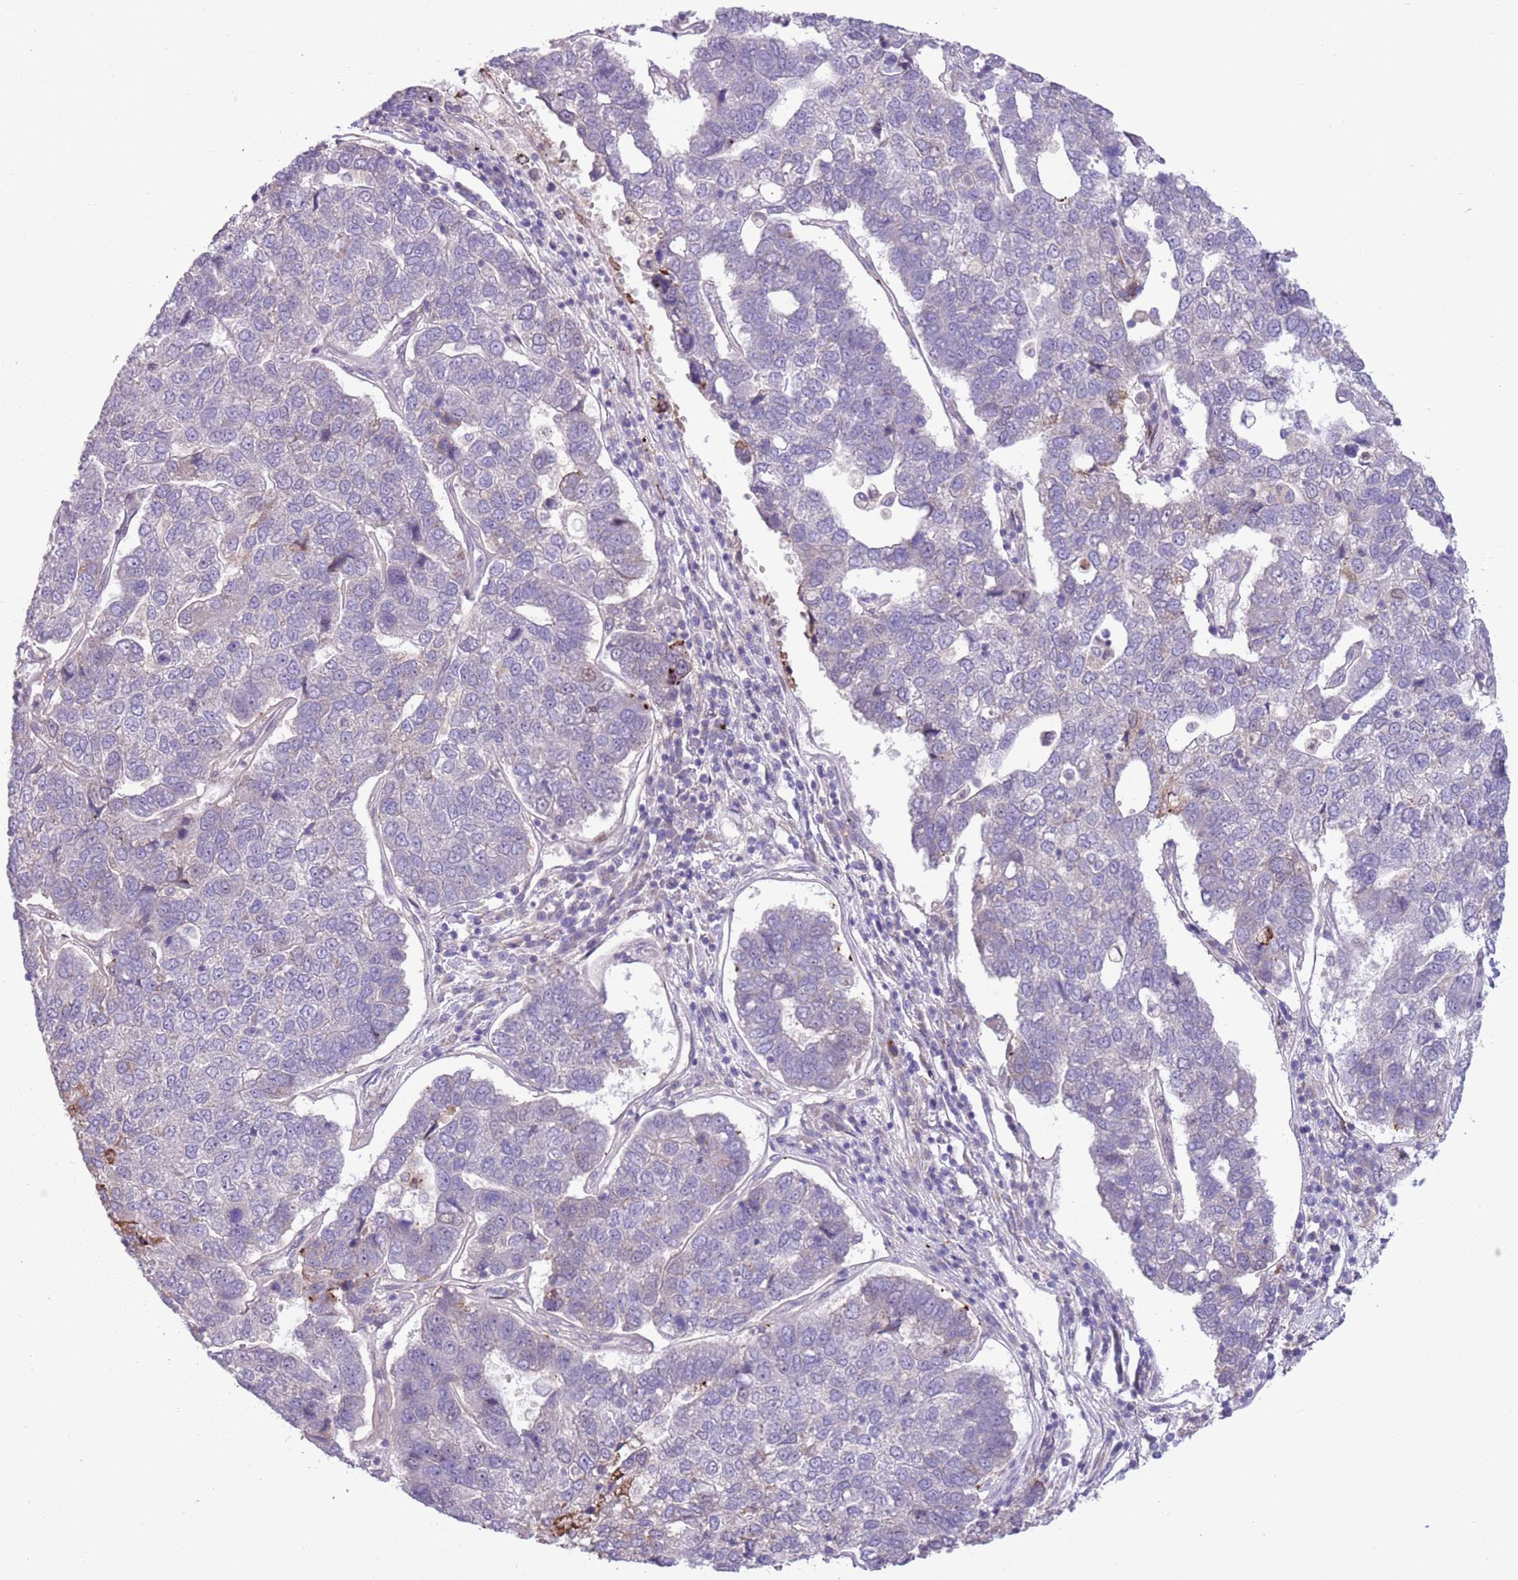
{"staining": {"intensity": "negative", "quantity": "none", "location": "none"}, "tissue": "pancreatic cancer", "cell_type": "Tumor cells", "image_type": "cancer", "snomed": [{"axis": "morphology", "description": "Adenocarcinoma, NOS"}, {"axis": "topography", "description": "Pancreas"}], "caption": "Pancreatic adenocarcinoma was stained to show a protein in brown. There is no significant expression in tumor cells. The staining was performed using DAB (3,3'-diaminobenzidine) to visualize the protein expression in brown, while the nuclei were stained in blue with hematoxylin (Magnification: 20x).", "gene": "CCND2", "patient": {"sex": "female", "age": 61}}